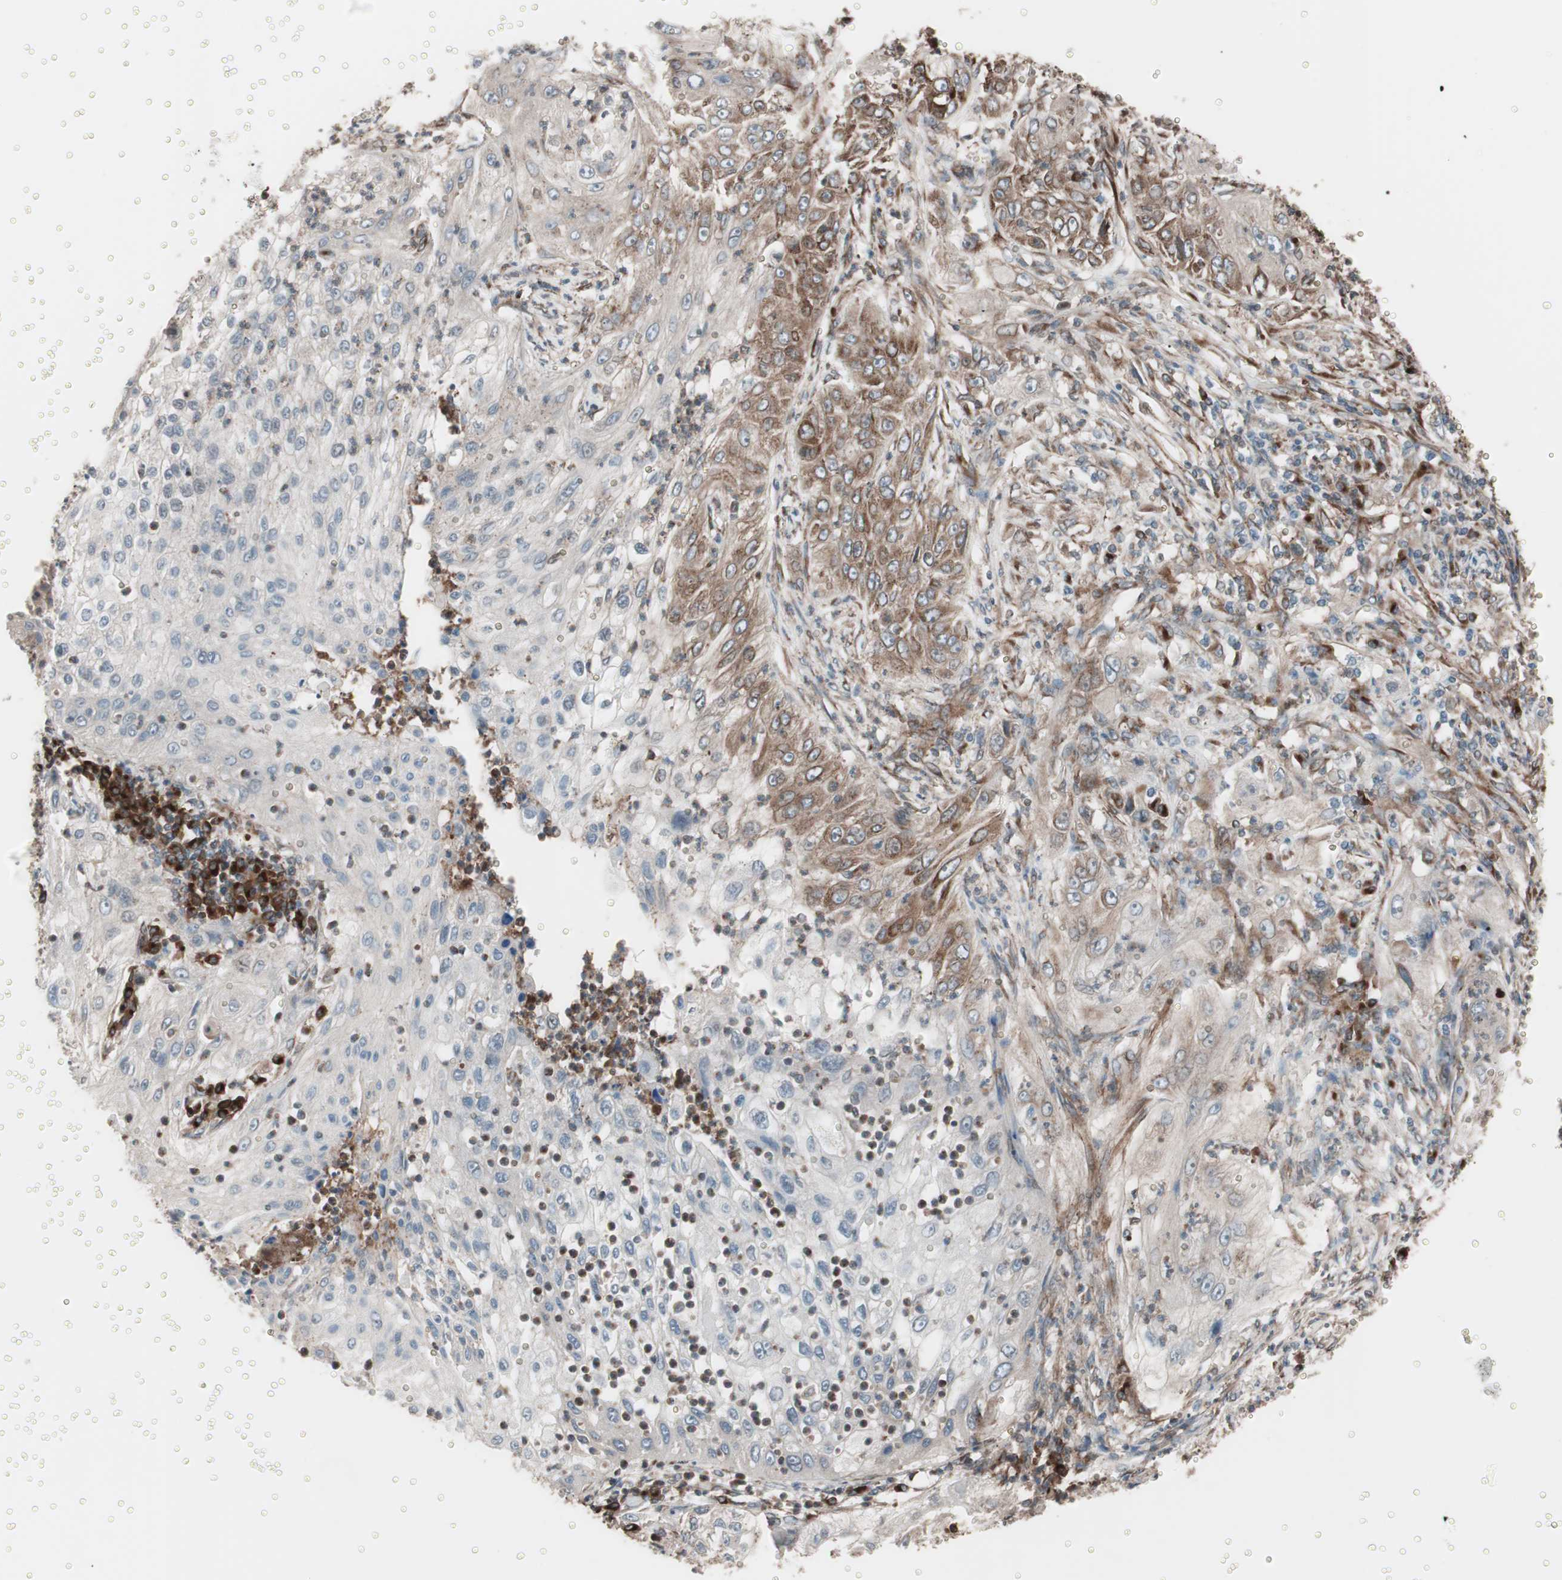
{"staining": {"intensity": "moderate", "quantity": "25%-75%", "location": "cytoplasmic/membranous"}, "tissue": "lung cancer", "cell_type": "Tumor cells", "image_type": "cancer", "snomed": [{"axis": "morphology", "description": "Inflammation, NOS"}, {"axis": "morphology", "description": "Squamous cell carcinoma, NOS"}, {"axis": "topography", "description": "Lymph node"}, {"axis": "topography", "description": "Soft tissue"}, {"axis": "topography", "description": "Lung"}], "caption": "This is an image of IHC staining of lung cancer (squamous cell carcinoma), which shows moderate staining in the cytoplasmic/membranous of tumor cells.", "gene": "SEC31A", "patient": {"sex": "male", "age": 66}}